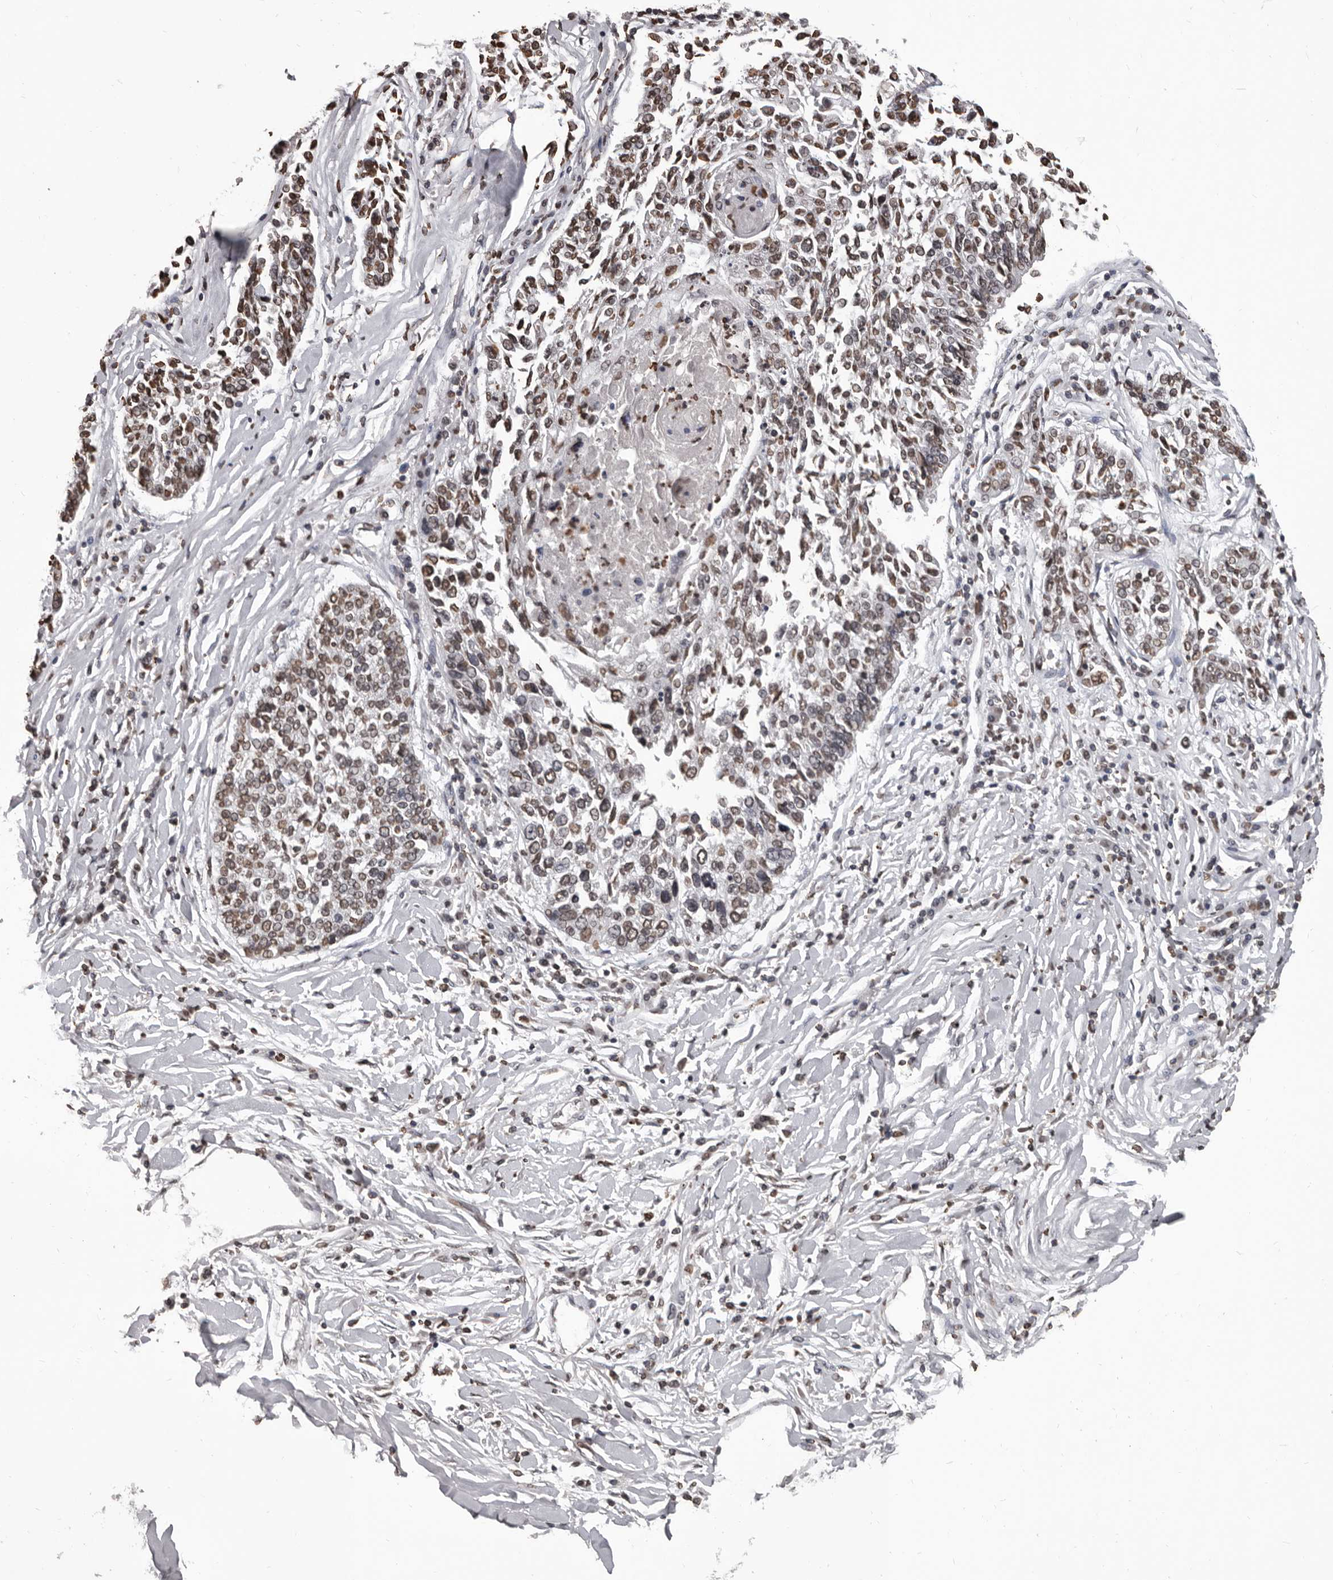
{"staining": {"intensity": "moderate", "quantity": ">75%", "location": "nuclear"}, "tissue": "lung cancer", "cell_type": "Tumor cells", "image_type": "cancer", "snomed": [{"axis": "morphology", "description": "Normal tissue, NOS"}, {"axis": "morphology", "description": "Squamous cell carcinoma, NOS"}, {"axis": "topography", "description": "Cartilage tissue"}, {"axis": "topography", "description": "Bronchus"}, {"axis": "topography", "description": "Lung"}, {"axis": "topography", "description": "Peripheral nerve tissue"}], "caption": "Protein analysis of lung squamous cell carcinoma tissue demonstrates moderate nuclear staining in approximately >75% of tumor cells.", "gene": "AHR", "patient": {"sex": "female", "age": 49}}